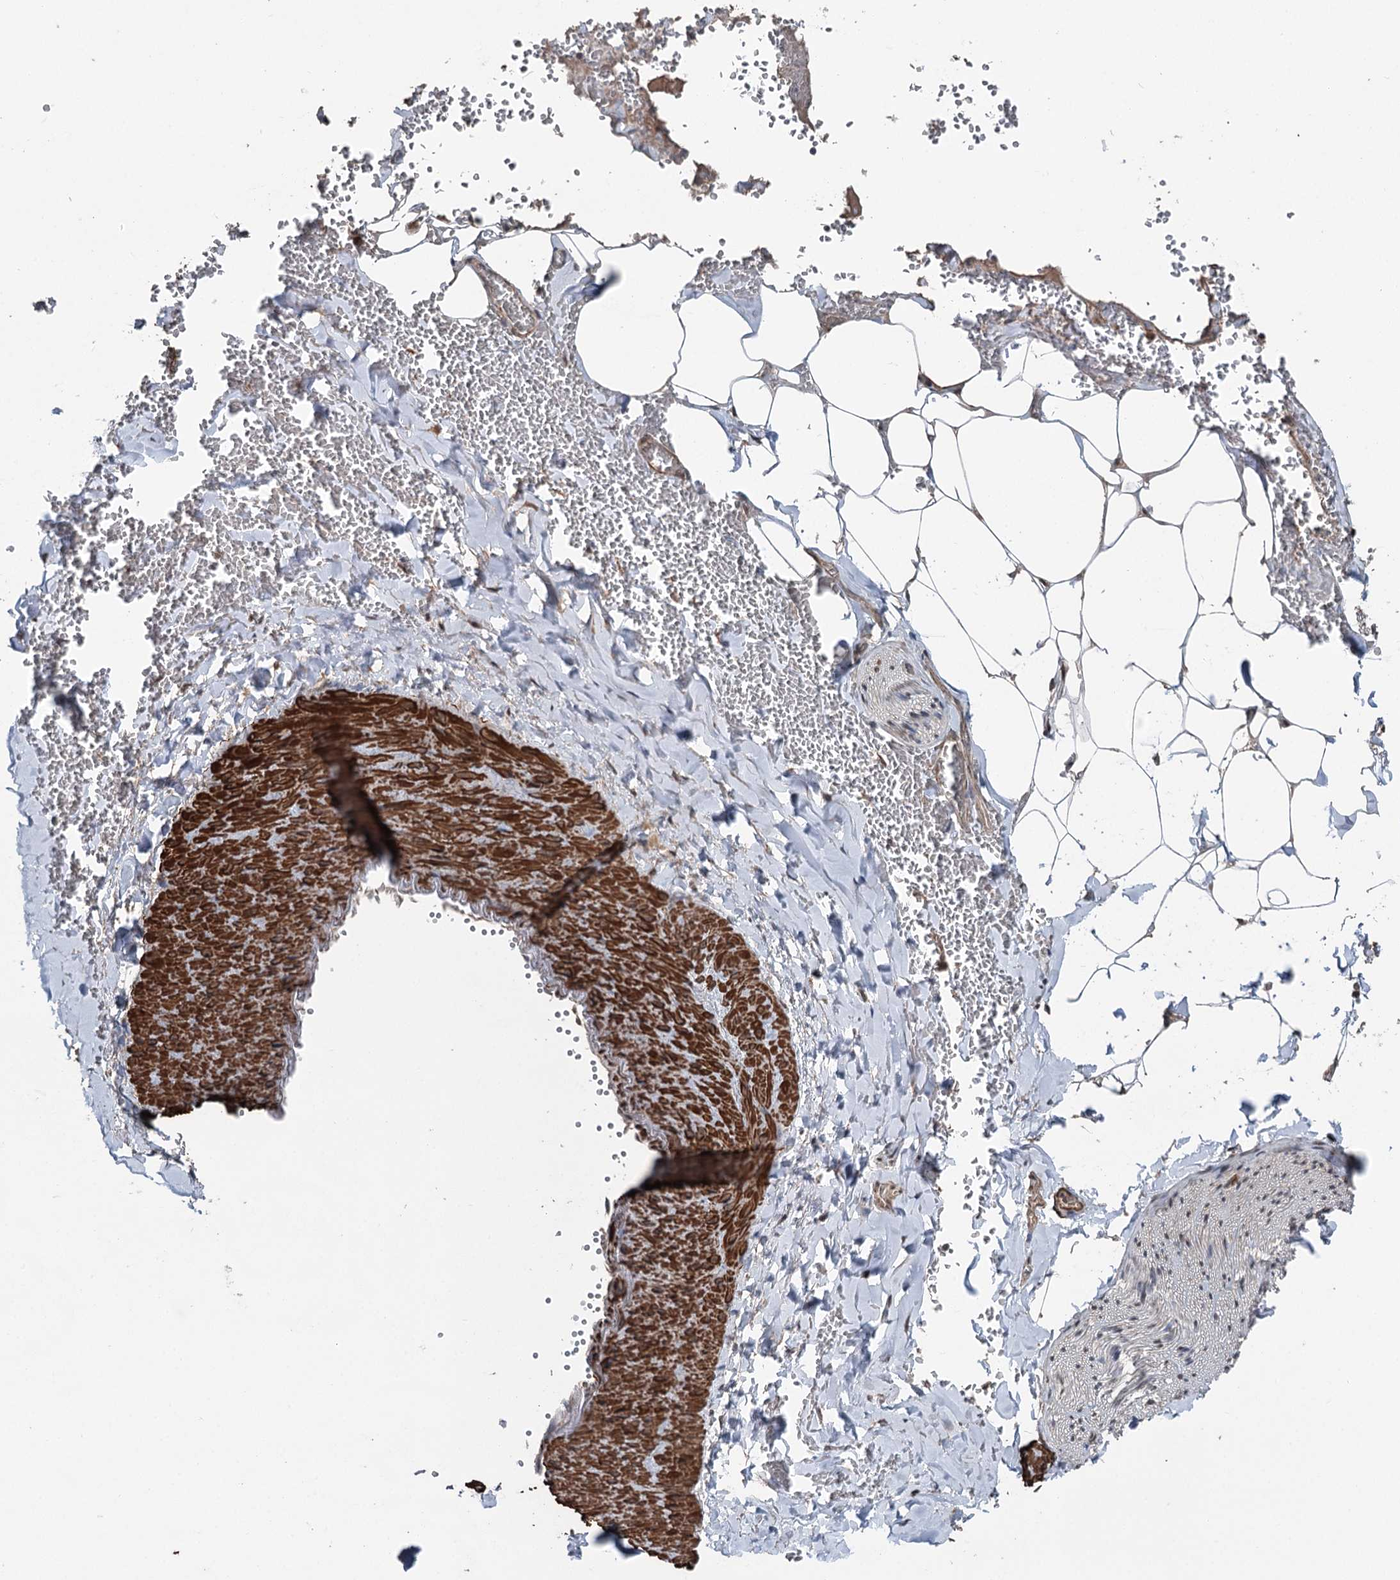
{"staining": {"intensity": "moderate", "quantity": ">75%", "location": "cytoplasmic/membranous,nuclear"}, "tissue": "adipose tissue", "cell_type": "Adipocytes", "image_type": "normal", "snomed": [{"axis": "morphology", "description": "Normal tissue, NOS"}, {"axis": "topography", "description": "Gallbladder"}, {"axis": "topography", "description": "Peripheral nerve tissue"}], "caption": "A brown stain labels moderate cytoplasmic/membranous,nuclear expression of a protein in adipocytes of normal adipose tissue. The staining was performed using DAB to visualize the protein expression in brown, while the nuclei were stained in blue with hematoxylin (Magnification: 20x).", "gene": "CCDC82", "patient": {"sex": "male", "age": 38}}